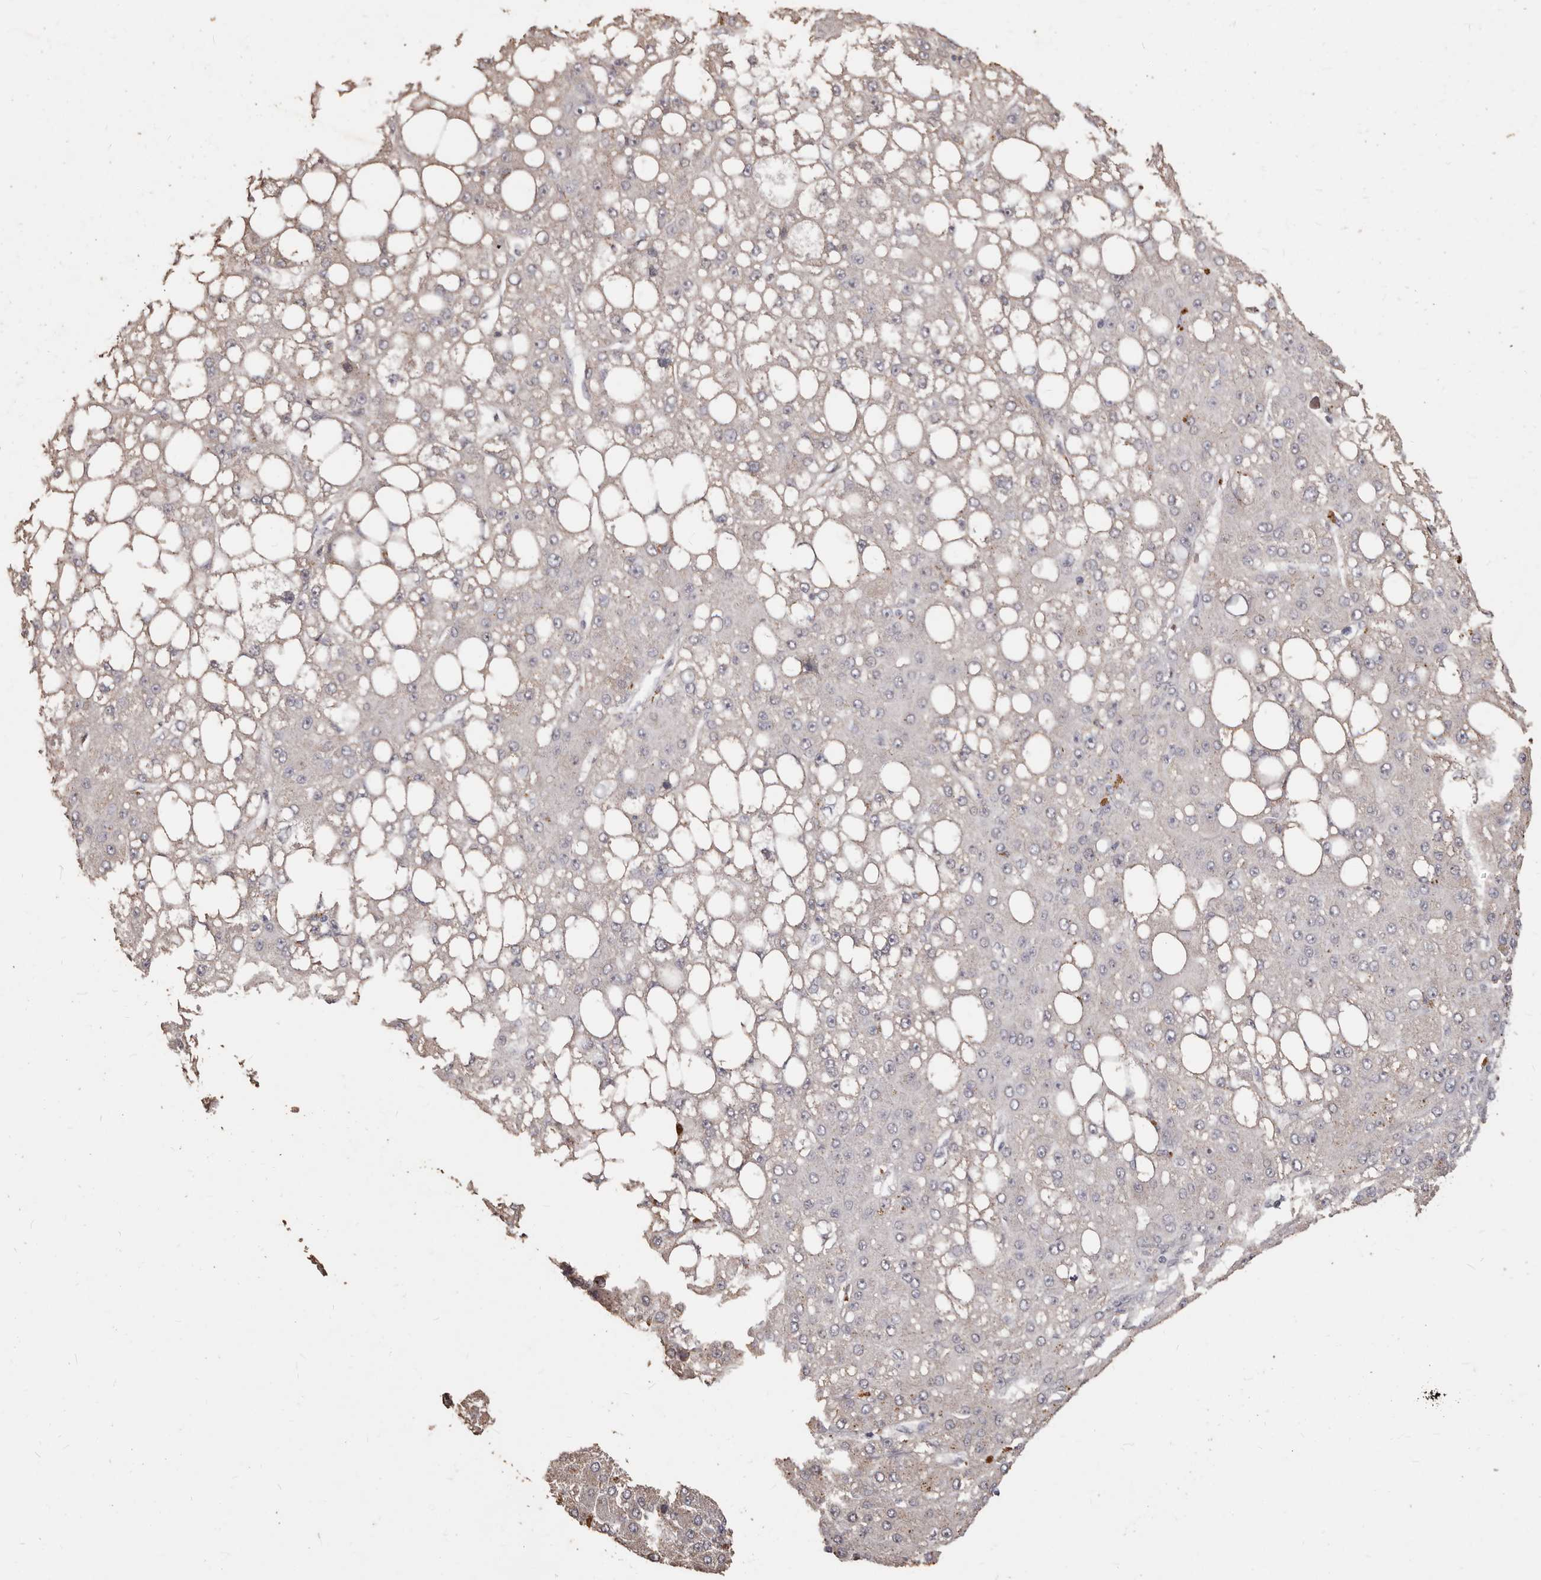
{"staining": {"intensity": "weak", "quantity": "25%-75%", "location": "cytoplasmic/membranous"}, "tissue": "liver cancer", "cell_type": "Tumor cells", "image_type": "cancer", "snomed": [{"axis": "morphology", "description": "Carcinoma, Hepatocellular, NOS"}, {"axis": "topography", "description": "Liver"}], "caption": "There is low levels of weak cytoplasmic/membranous staining in tumor cells of hepatocellular carcinoma (liver), as demonstrated by immunohistochemical staining (brown color).", "gene": "PRSS27", "patient": {"sex": "male", "age": 67}}